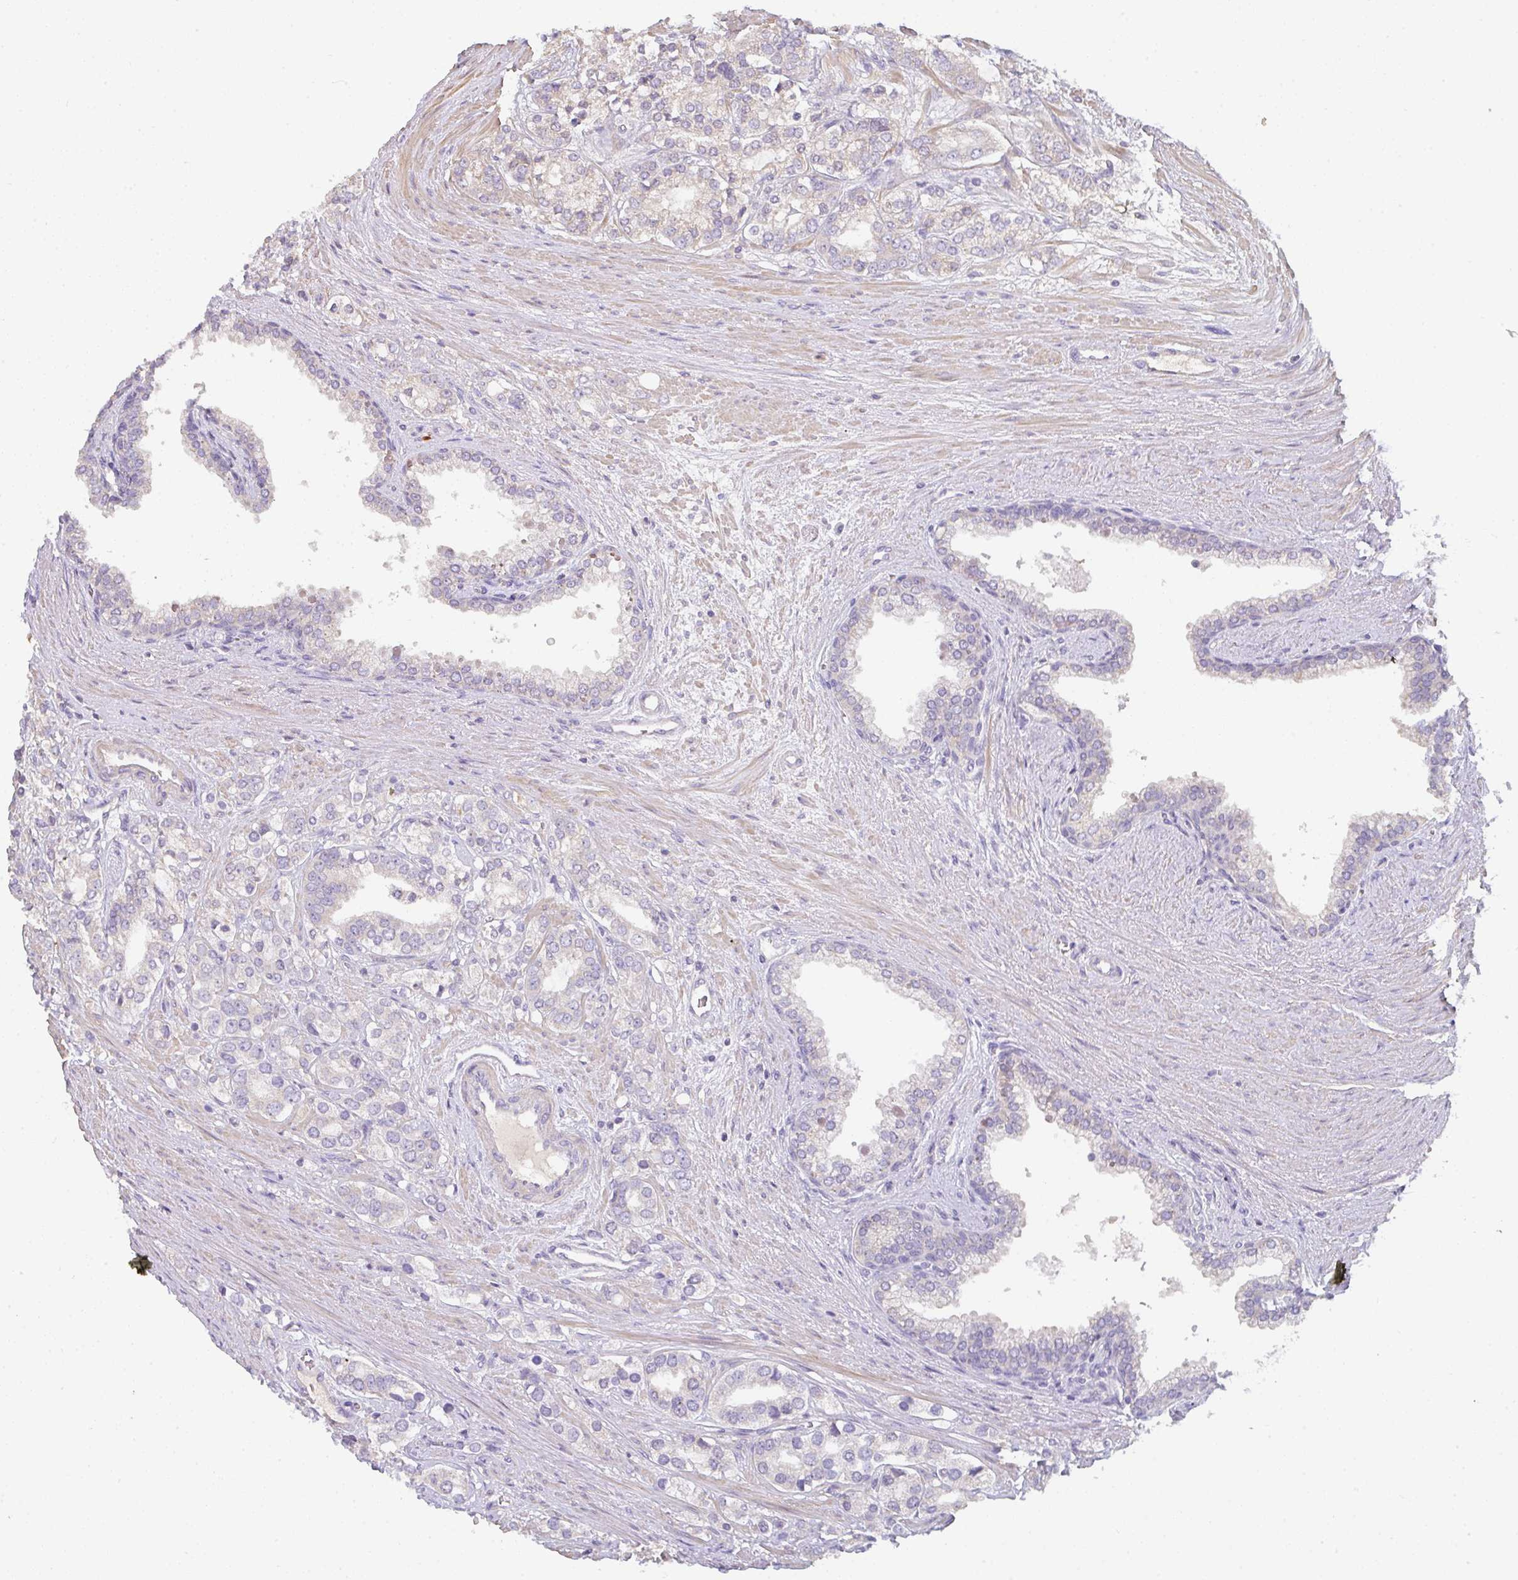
{"staining": {"intensity": "negative", "quantity": "none", "location": "none"}, "tissue": "prostate cancer", "cell_type": "Tumor cells", "image_type": "cancer", "snomed": [{"axis": "morphology", "description": "Adenocarcinoma, High grade"}, {"axis": "topography", "description": "Prostate"}], "caption": "Tumor cells show no significant staining in prostate cancer (high-grade adenocarcinoma).", "gene": "ZNF215", "patient": {"sex": "male", "age": 58}}